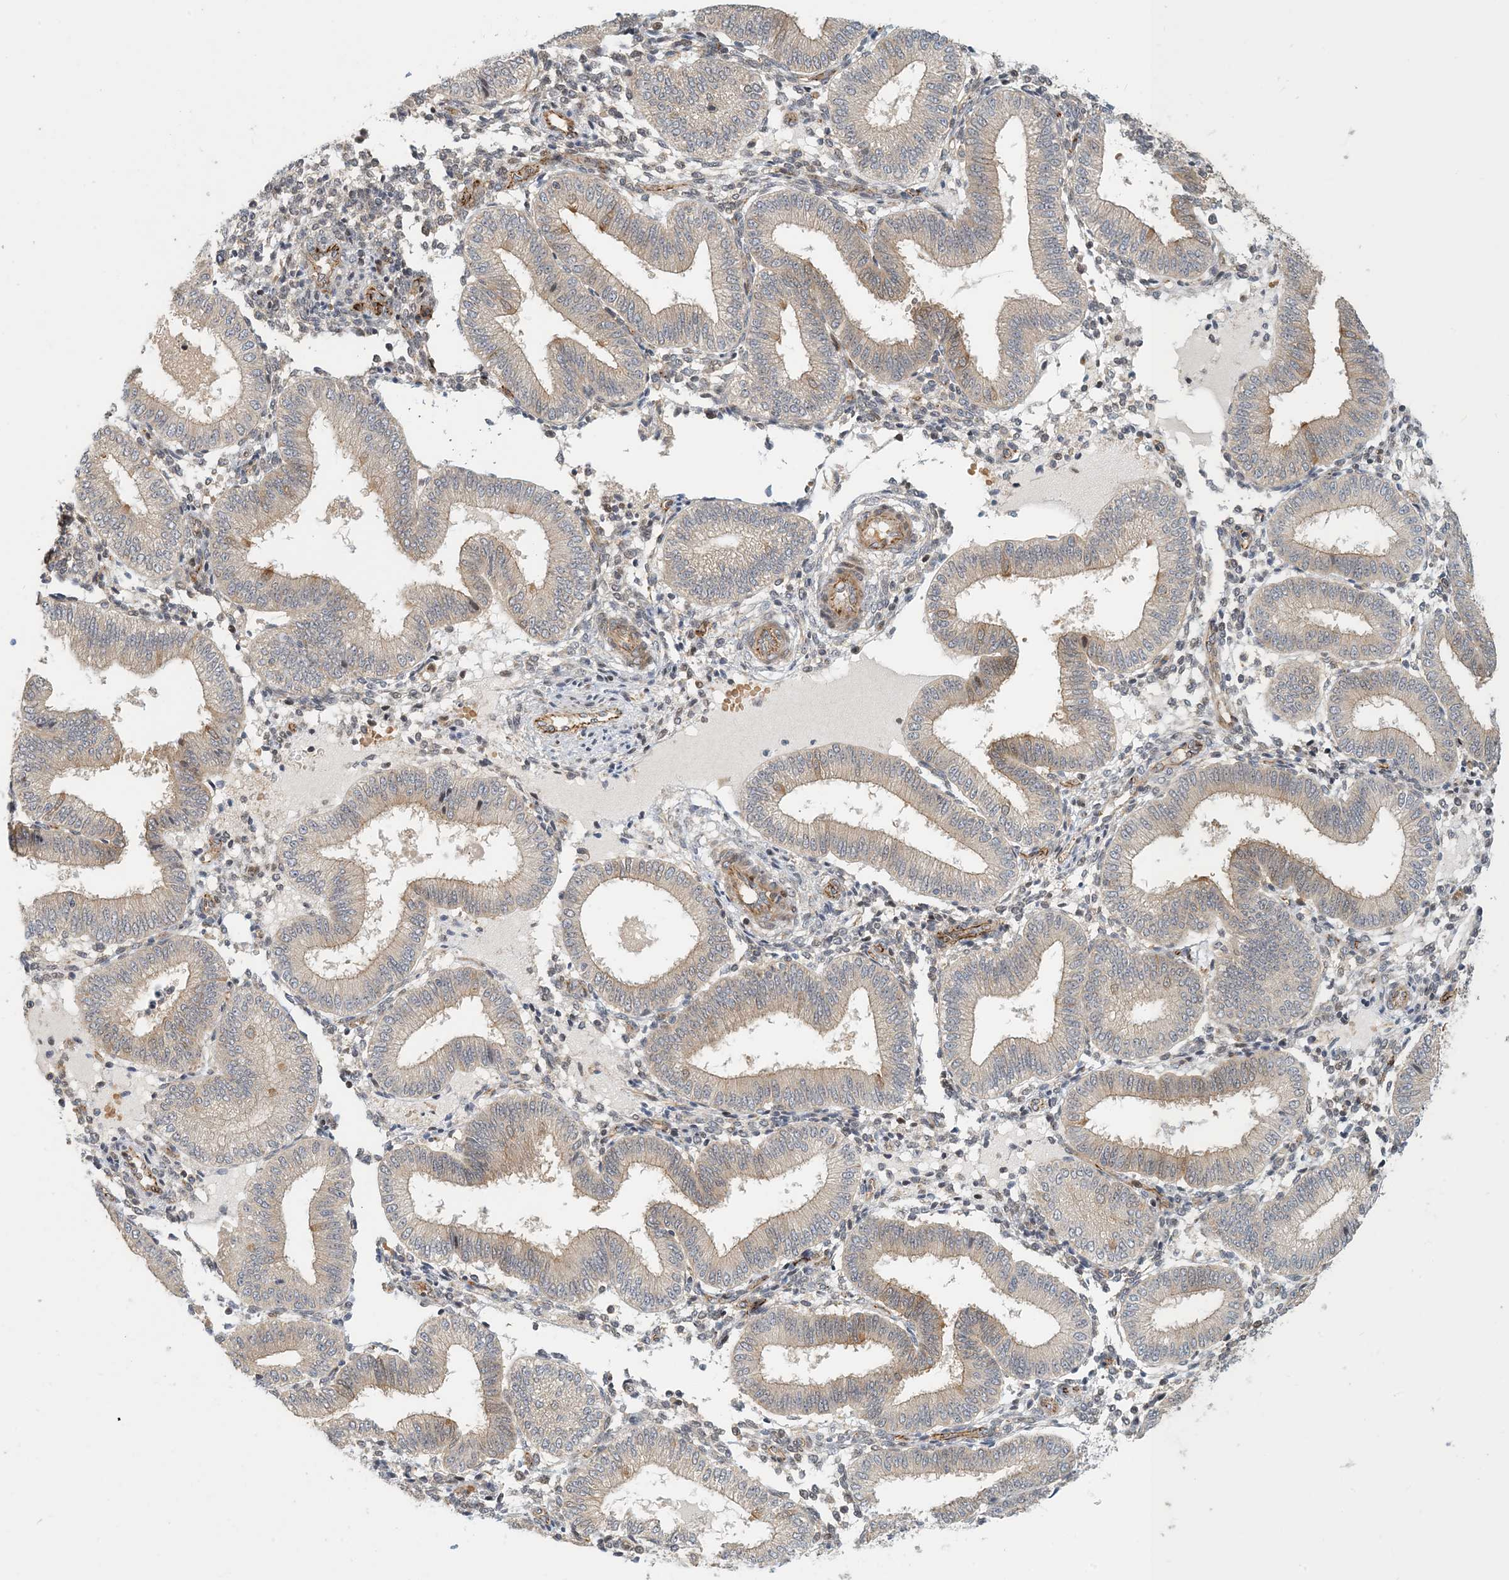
{"staining": {"intensity": "negative", "quantity": "none", "location": "none"}, "tissue": "endometrium", "cell_type": "Cells in endometrial stroma", "image_type": "normal", "snomed": [{"axis": "morphology", "description": "Normal tissue, NOS"}, {"axis": "topography", "description": "Endometrium"}], "caption": "Endometrium stained for a protein using IHC demonstrates no positivity cells in endometrial stroma.", "gene": "MAPKBP1", "patient": {"sex": "female", "age": 39}}